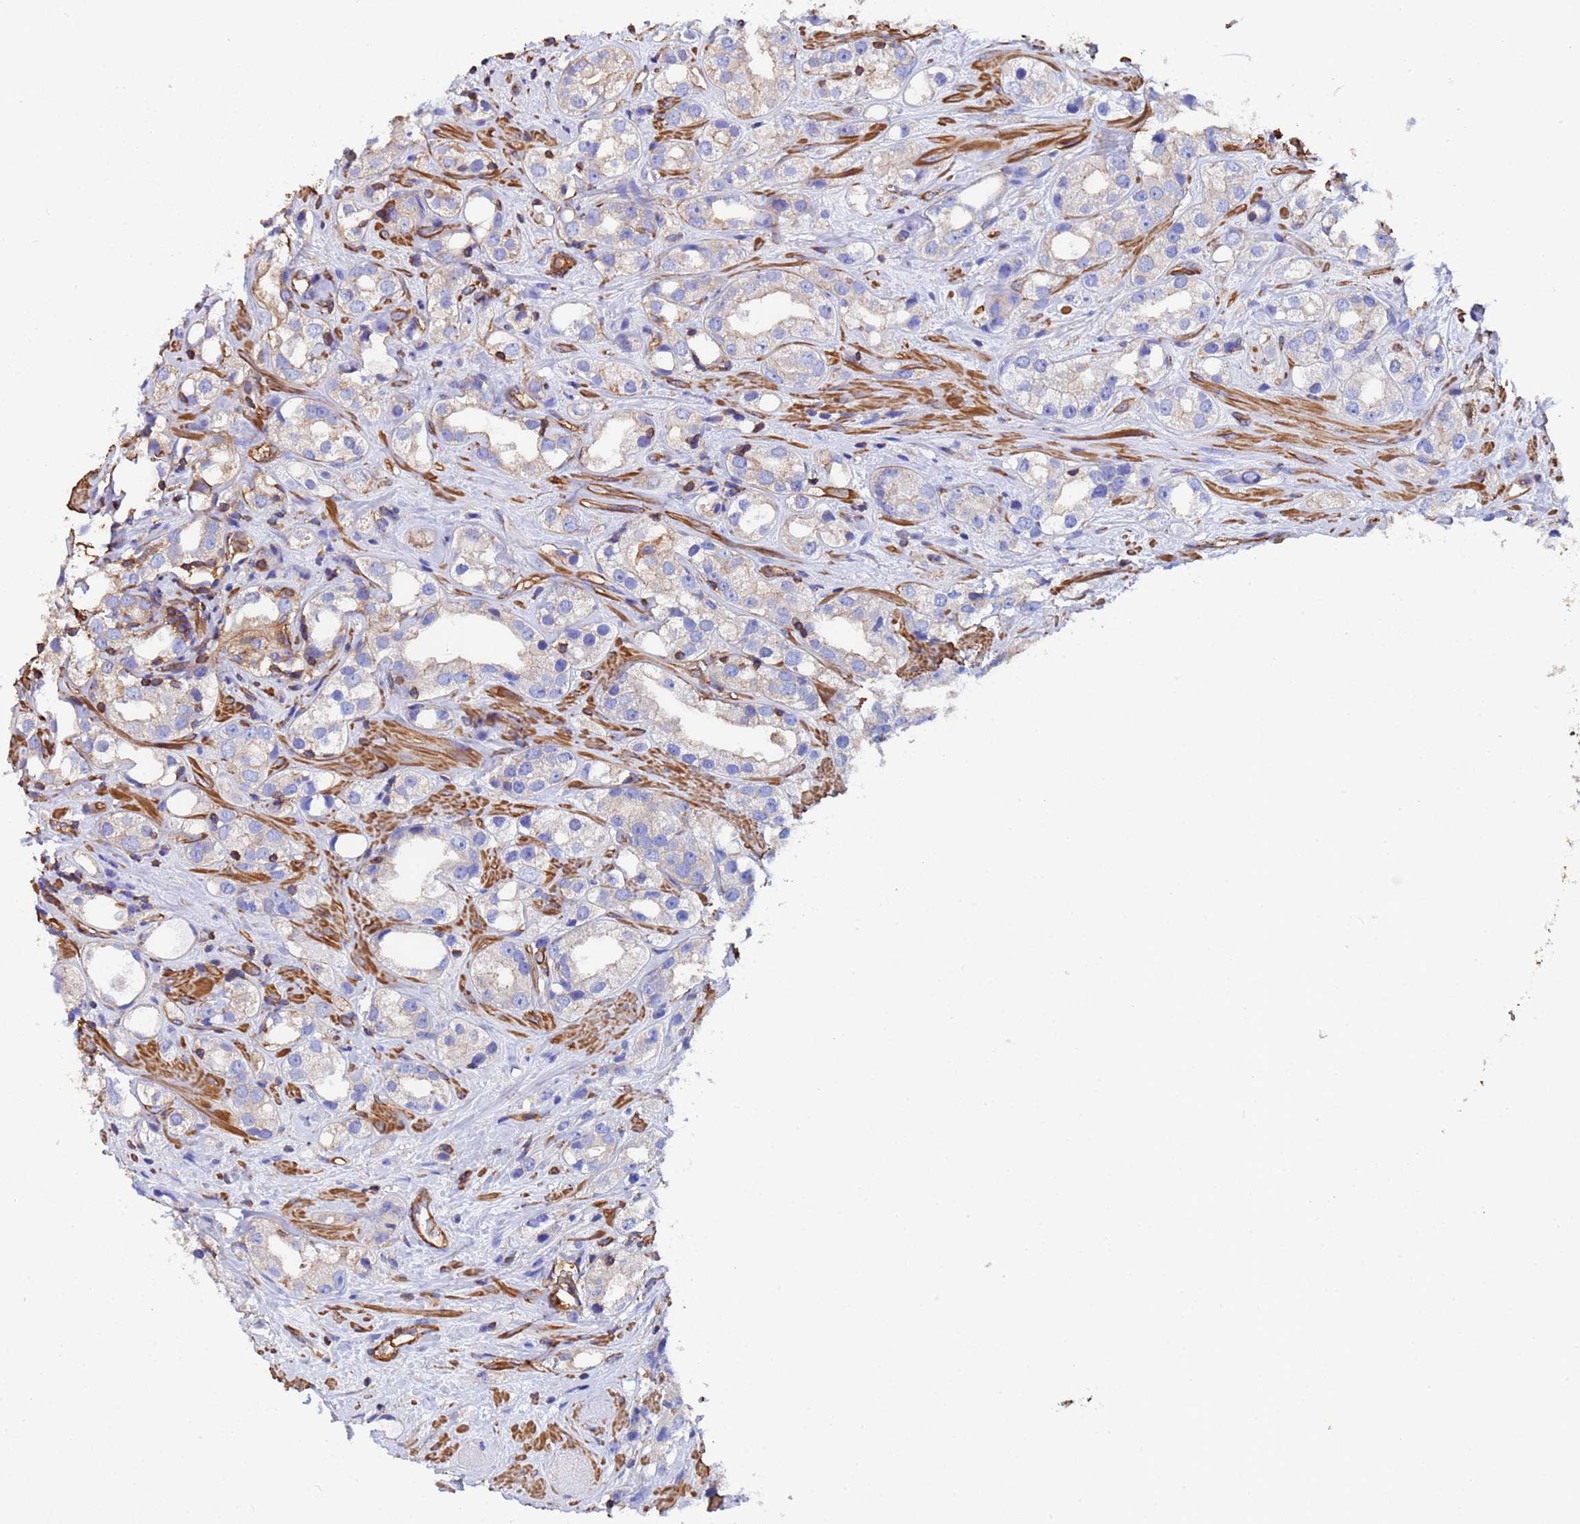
{"staining": {"intensity": "negative", "quantity": "none", "location": "none"}, "tissue": "prostate cancer", "cell_type": "Tumor cells", "image_type": "cancer", "snomed": [{"axis": "morphology", "description": "Adenocarcinoma, NOS"}, {"axis": "topography", "description": "Prostate"}], "caption": "Tumor cells show no significant staining in prostate adenocarcinoma. The staining is performed using DAB (3,3'-diaminobenzidine) brown chromogen with nuclei counter-stained in using hematoxylin.", "gene": "MYL12A", "patient": {"sex": "male", "age": 79}}